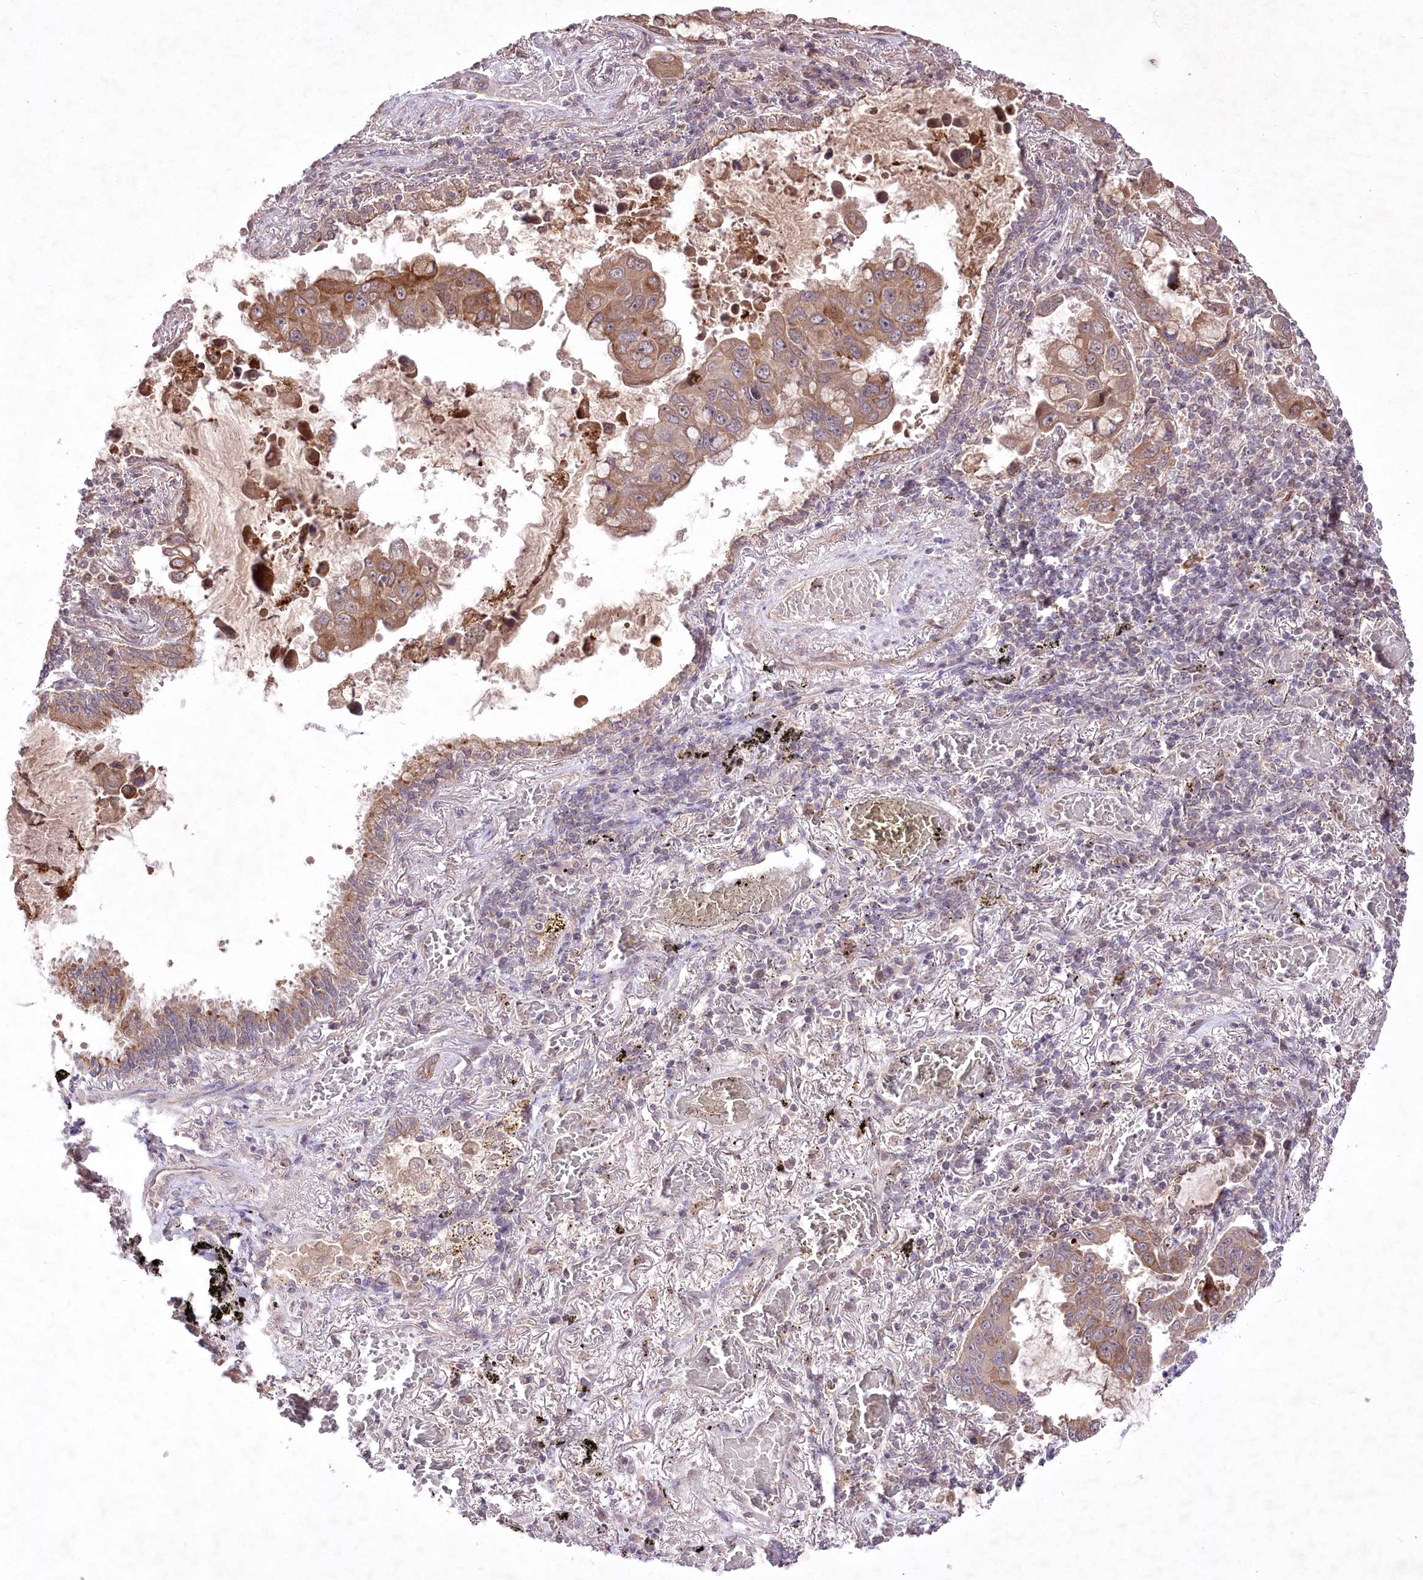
{"staining": {"intensity": "moderate", "quantity": ">75%", "location": "cytoplasmic/membranous"}, "tissue": "lung cancer", "cell_type": "Tumor cells", "image_type": "cancer", "snomed": [{"axis": "morphology", "description": "Adenocarcinoma, NOS"}, {"axis": "topography", "description": "Lung"}], "caption": "An IHC image of neoplastic tissue is shown. Protein staining in brown shows moderate cytoplasmic/membranous positivity in lung cancer within tumor cells. Immunohistochemistry (ihc) stains the protein in brown and the nuclei are stained blue.", "gene": "HELT", "patient": {"sex": "male", "age": 64}}